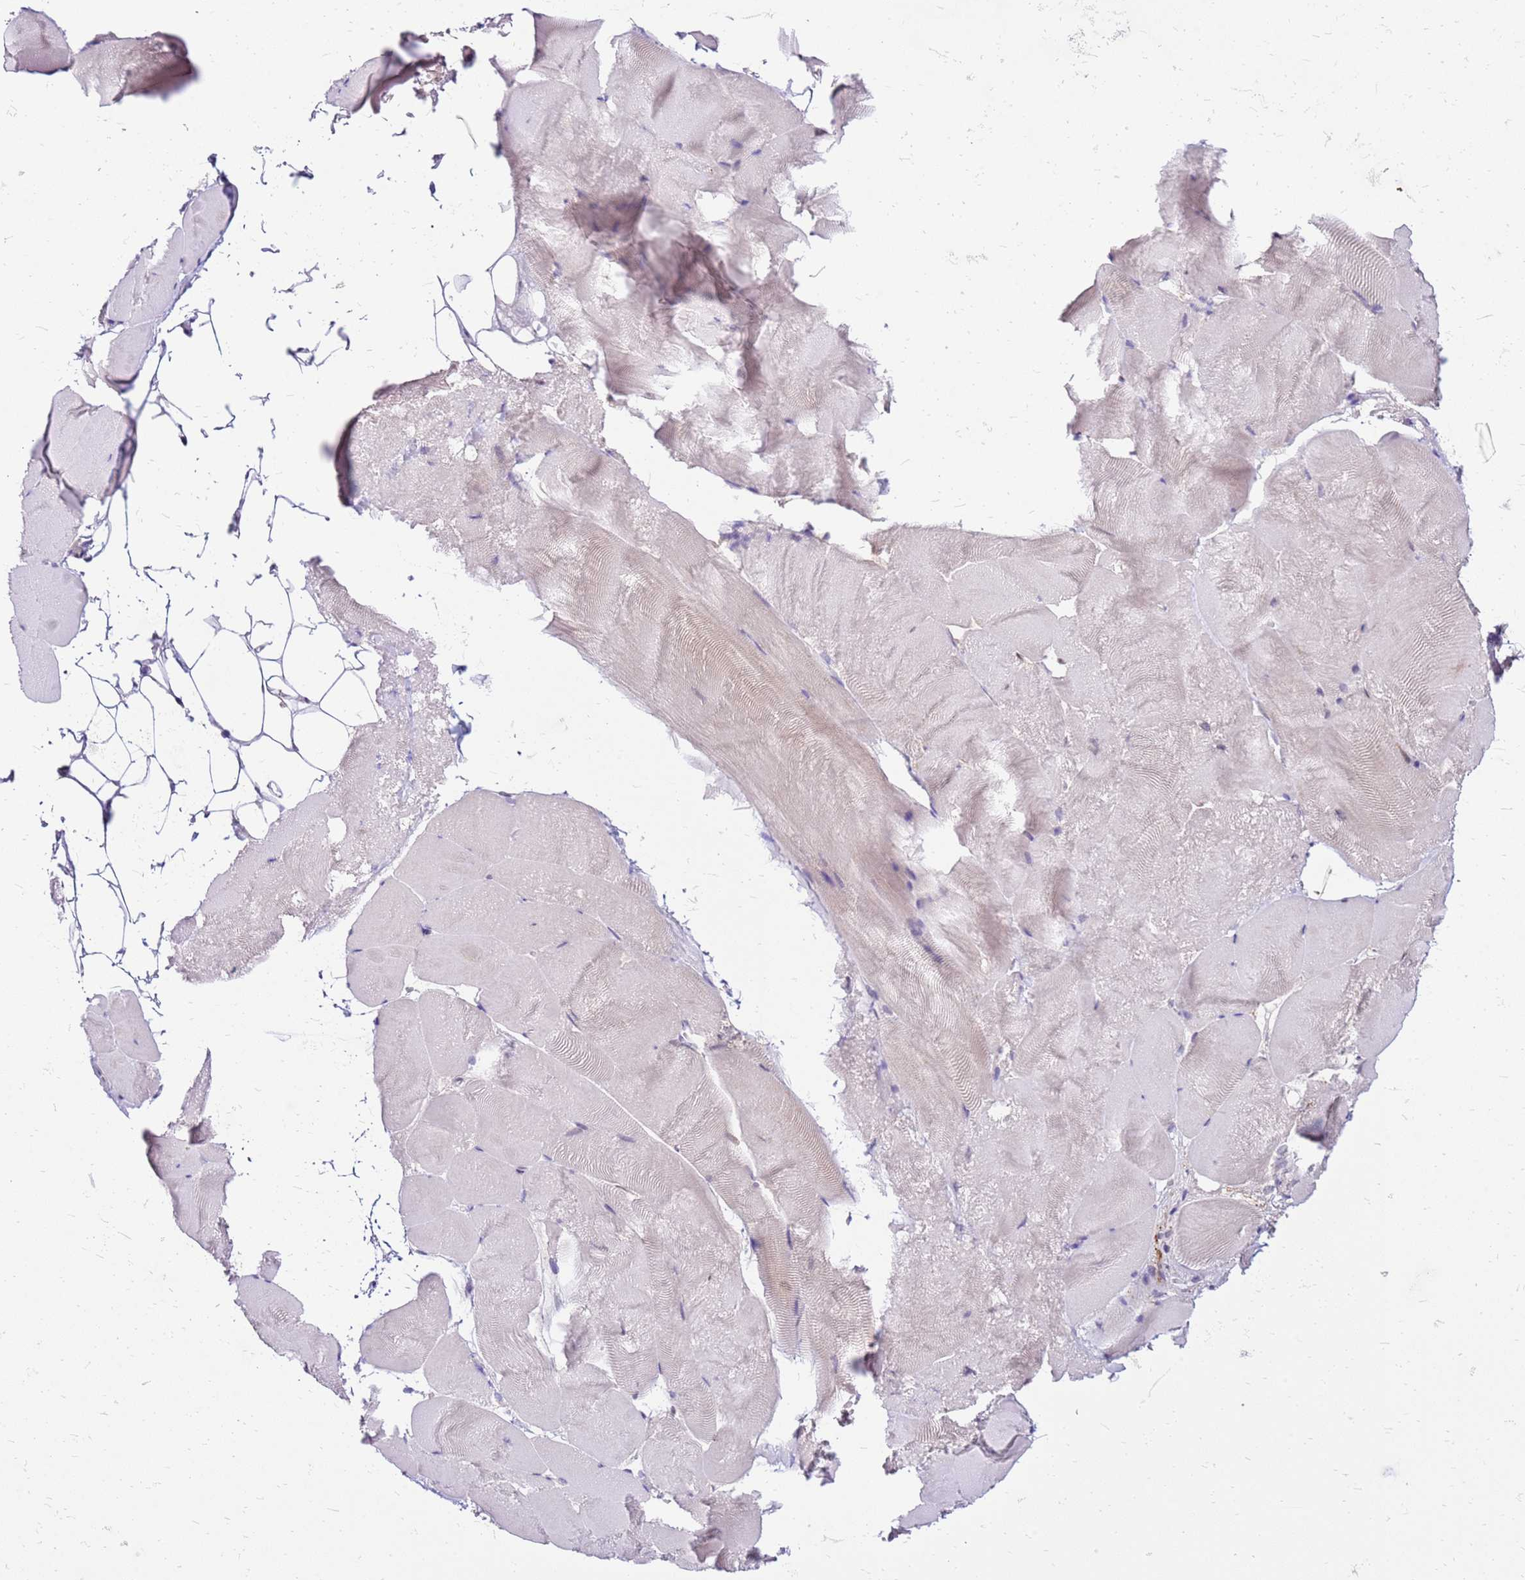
{"staining": {"intensity": "negative", "quantity": "none", "location": "none"}, "tissue": "skeletal muscle", "cell_type": "Myocytes", "image_type": "normal", "snomed": [{"axis": "morphology", "description": "Normal tissue, NOS"}, {"axis": "topography", "description": "Skeletal muscle"}], "caption": "Immunohistochemistry (IHC) micrograph of benign skeletal muscle stained for a protein (brown), which shows no positivity in myocytes.", "gene": "ALDH1A3", "patient": {"sex": "female", "age": 64}}